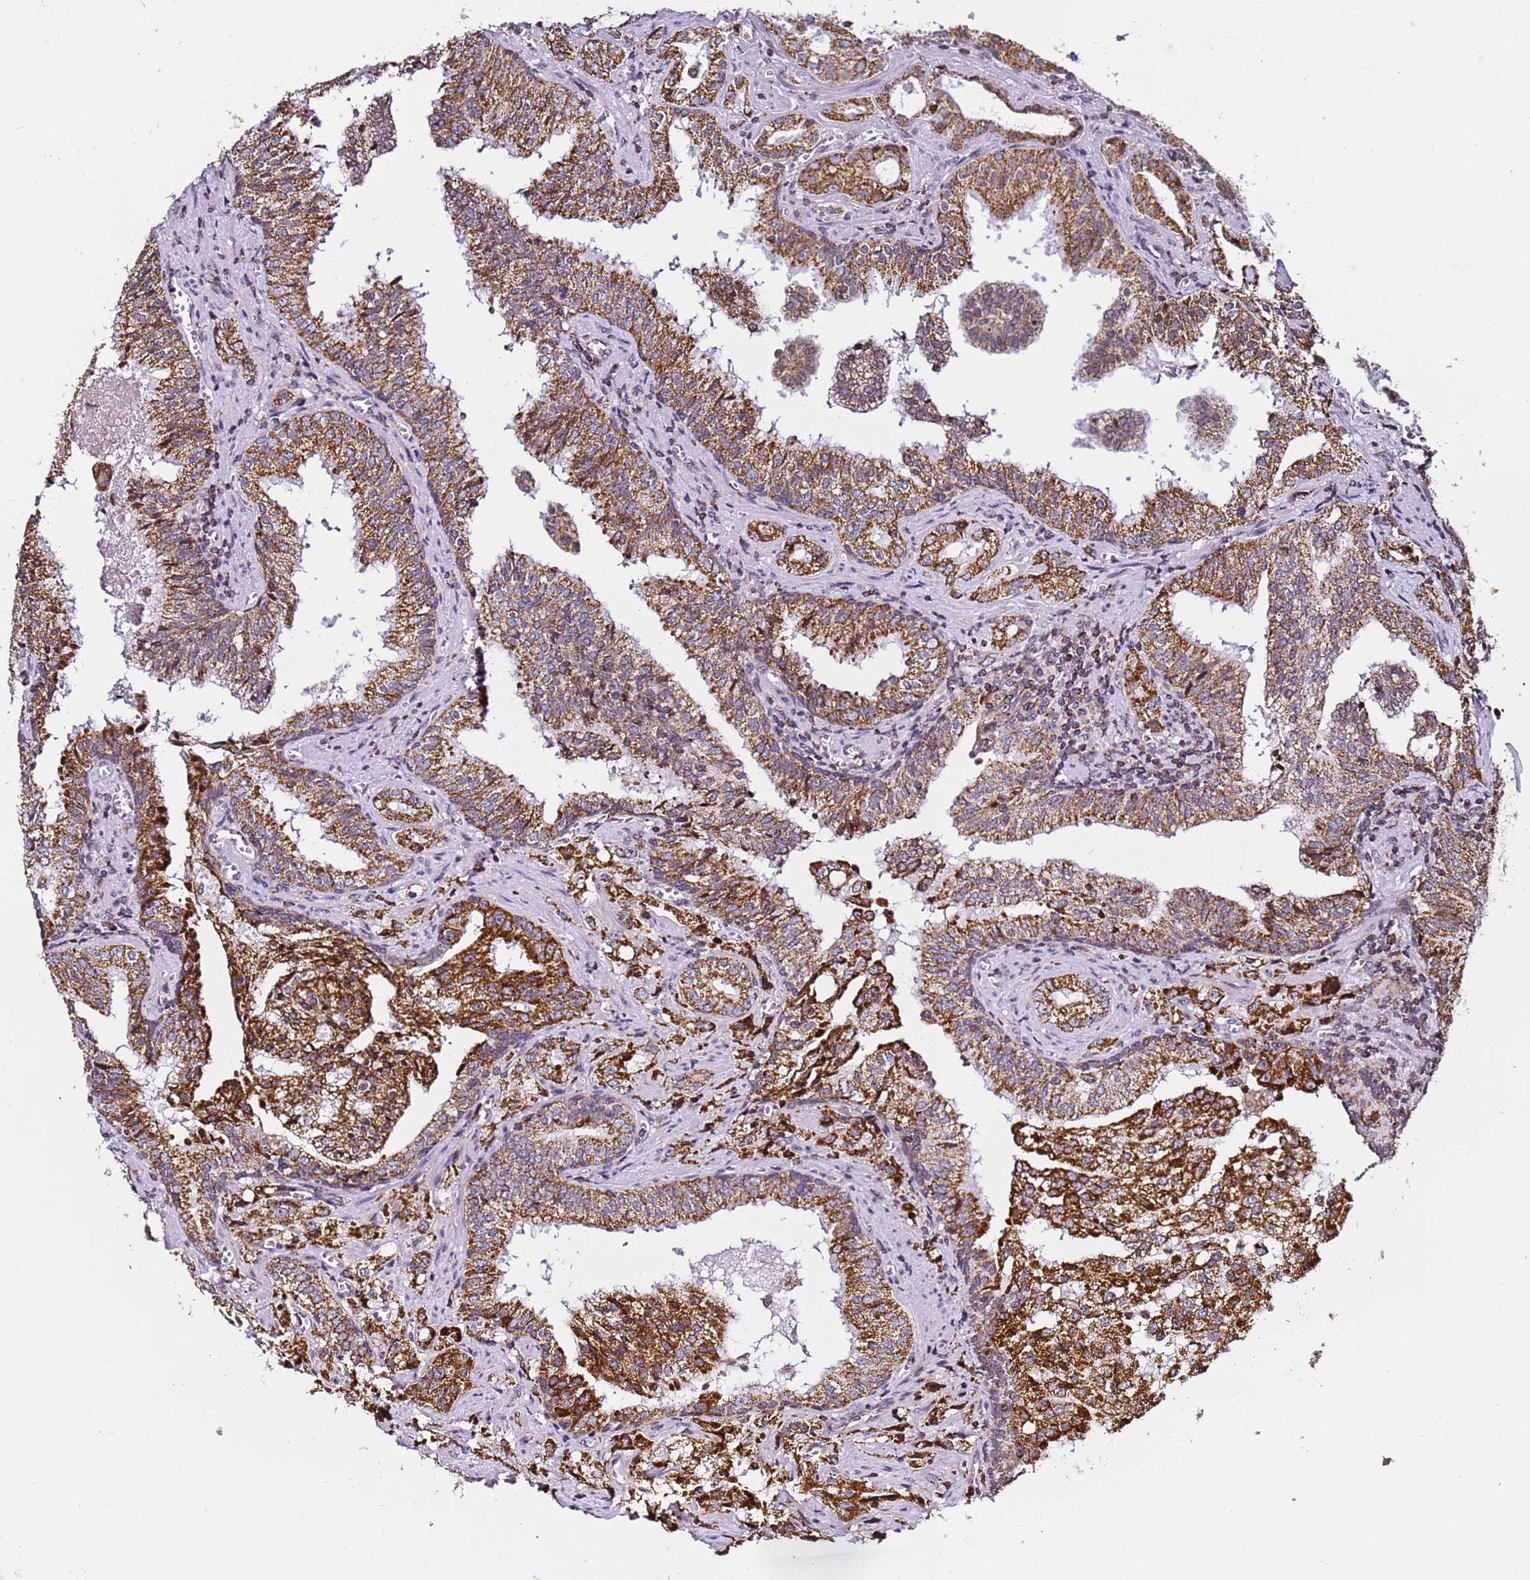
{"staining": {"intensity": "strong", "quantity": ">75%", "location": "cytoplasmic/membranous"}, "tissue": "prostate cancer", "cell_type": "Tumor cells", "image_type": "cancer", "snomed": [{"axis": "morphology", "description": "Adenocarcinoma, High grade"}, {"axis": "topography", "description": "Prostate"}], "caption": "Immunohistochemistry histopathology image of neoplastic tissue: human adenocarcinoma (high-grade) (prostate) stained using IHC reveals high levels of strong protein expression localized specifically in the cytoplasmic/membranous of tumor cells, appearing as a cytoplasmic/membranous brown color.", "gene": "HSPE1", "patient": {"sex": "male", "age": 68}}